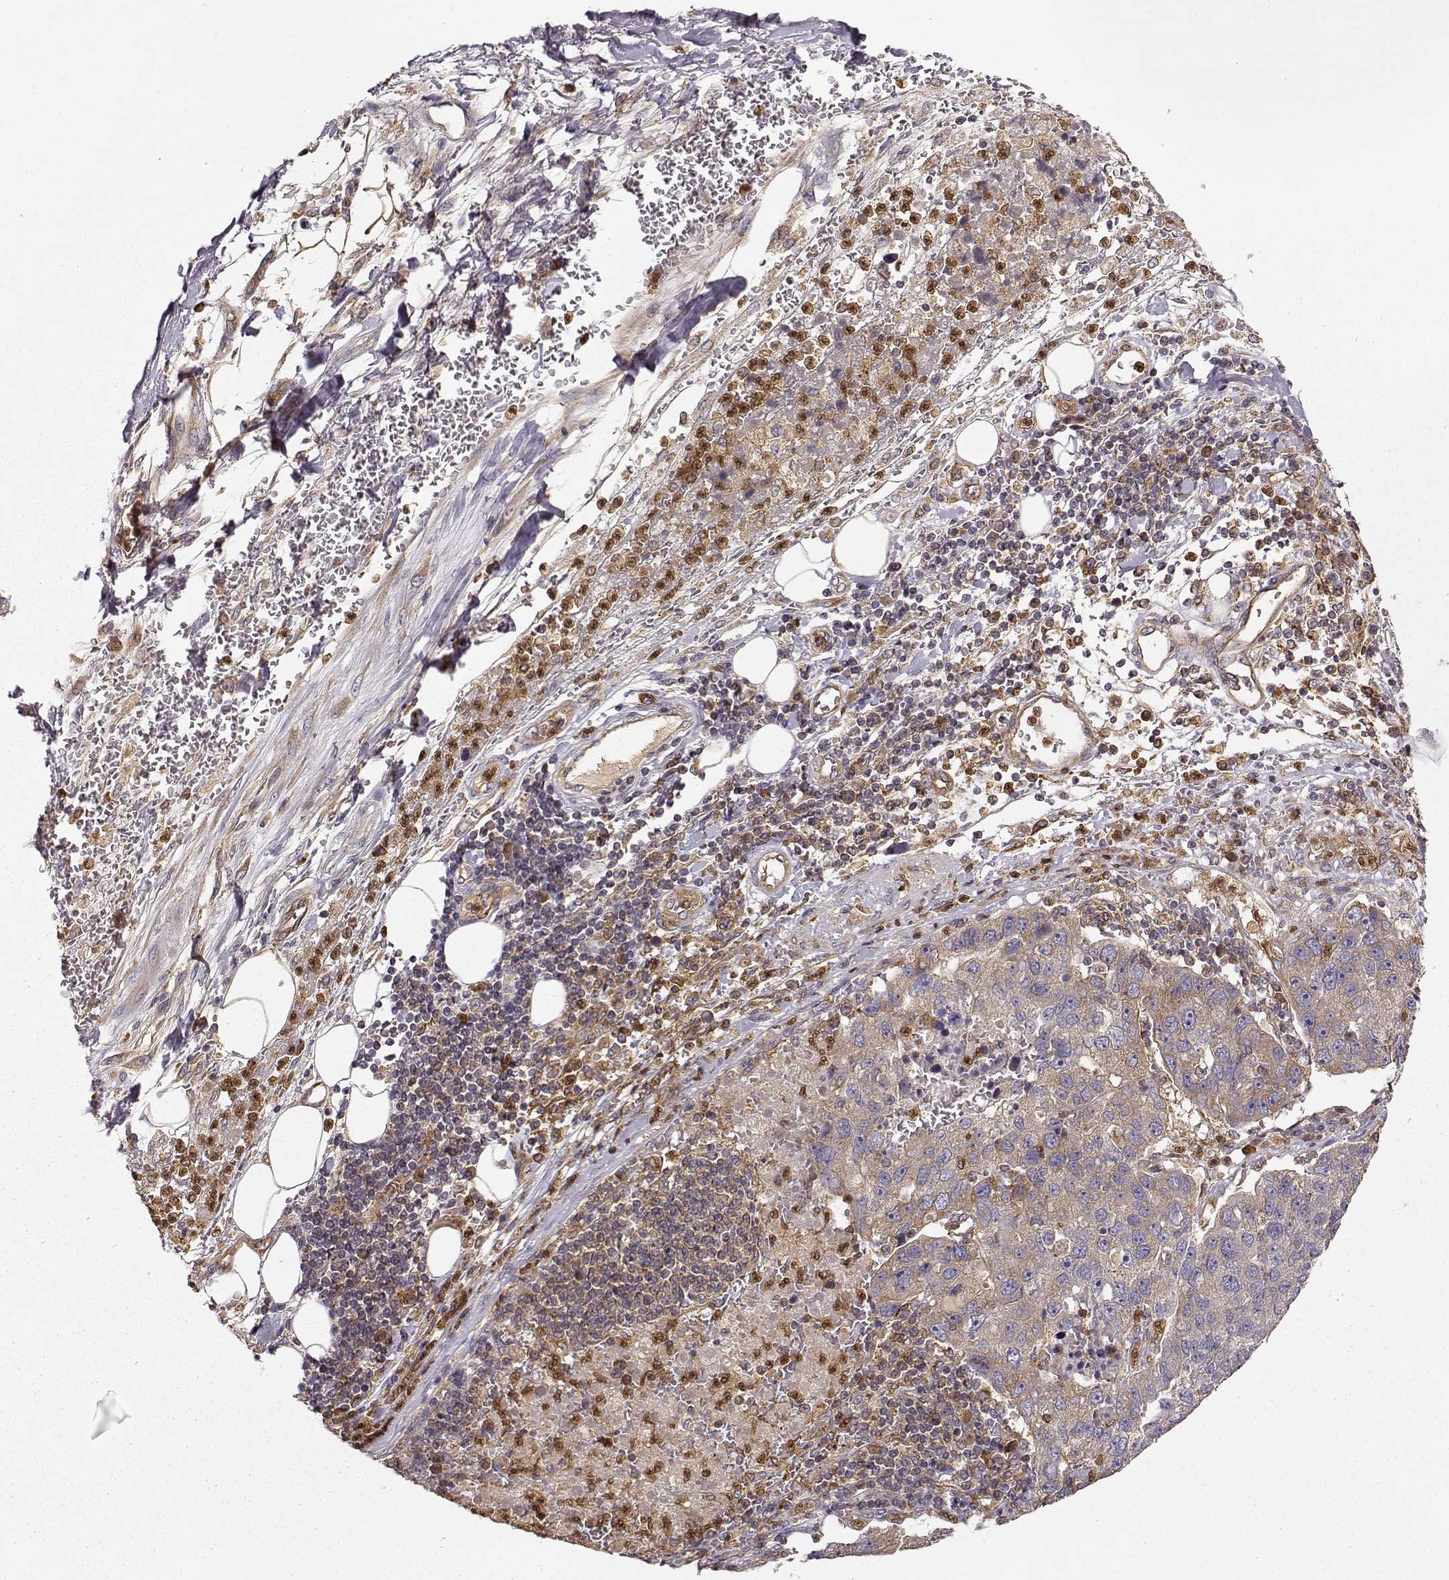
{"staining": {"intensity": "weak", "quantity": "25%-75%", "location": "cytoplasmic/membranous"}, "tissue": "pancreatic cancer", "cell_type": "Tumor cells", "image_type": "cancer", "snomed": [{"axis": "morphology", "description": "Adenocarcinoma, NOS"}, {"axis": "topography", "description": "Pancreas"}], "caption": "A photomicrograph showing weak cytoplasmic/membranous positivity in approximately 25%-75% of tumor cells in pancreatic cancer (adenocarcinoma), as visualized by brown immunohistochemical staining.", "gene": "ARHGEF2", "patient": {"sex": "female", "age": 61}}